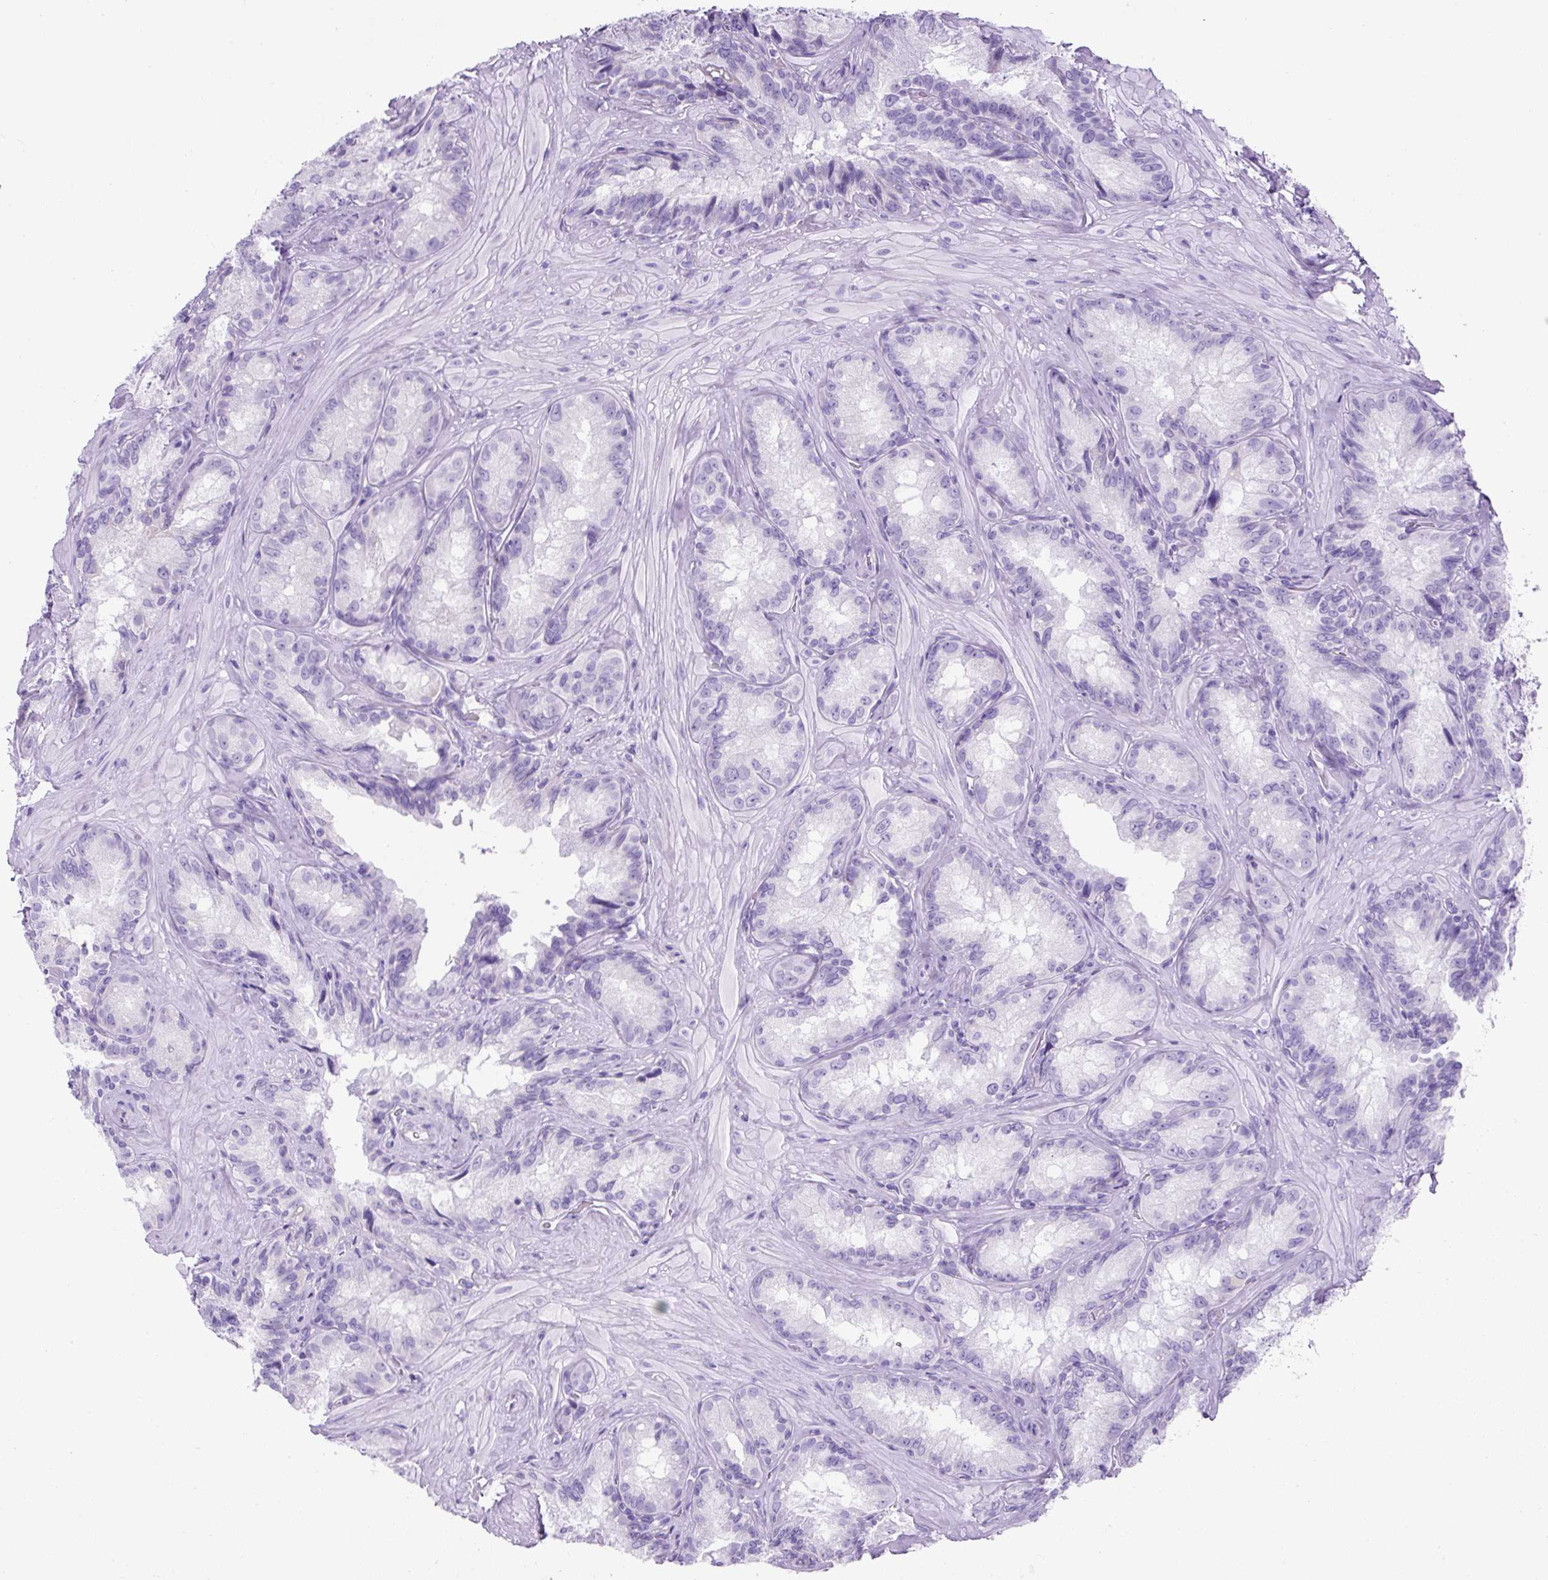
{"staining": {"intensity": "negative", "quantity": "none", "location": "none"}, "tissue": "seminal vesicle", "cell_type": "Glandular cells", "image_type": "normal", "snomed": [{"axis": "morphology", "description": "Normal tissue, NOS"}, {"axis": "topography", "description": "Seminal veicle"}], "caption": "Photomicrograph shows no significant protein staining in glandular cells of benign seminal vesicle.", "gene": "KRT12", "patient": {"sex": "male", "age": 47}}